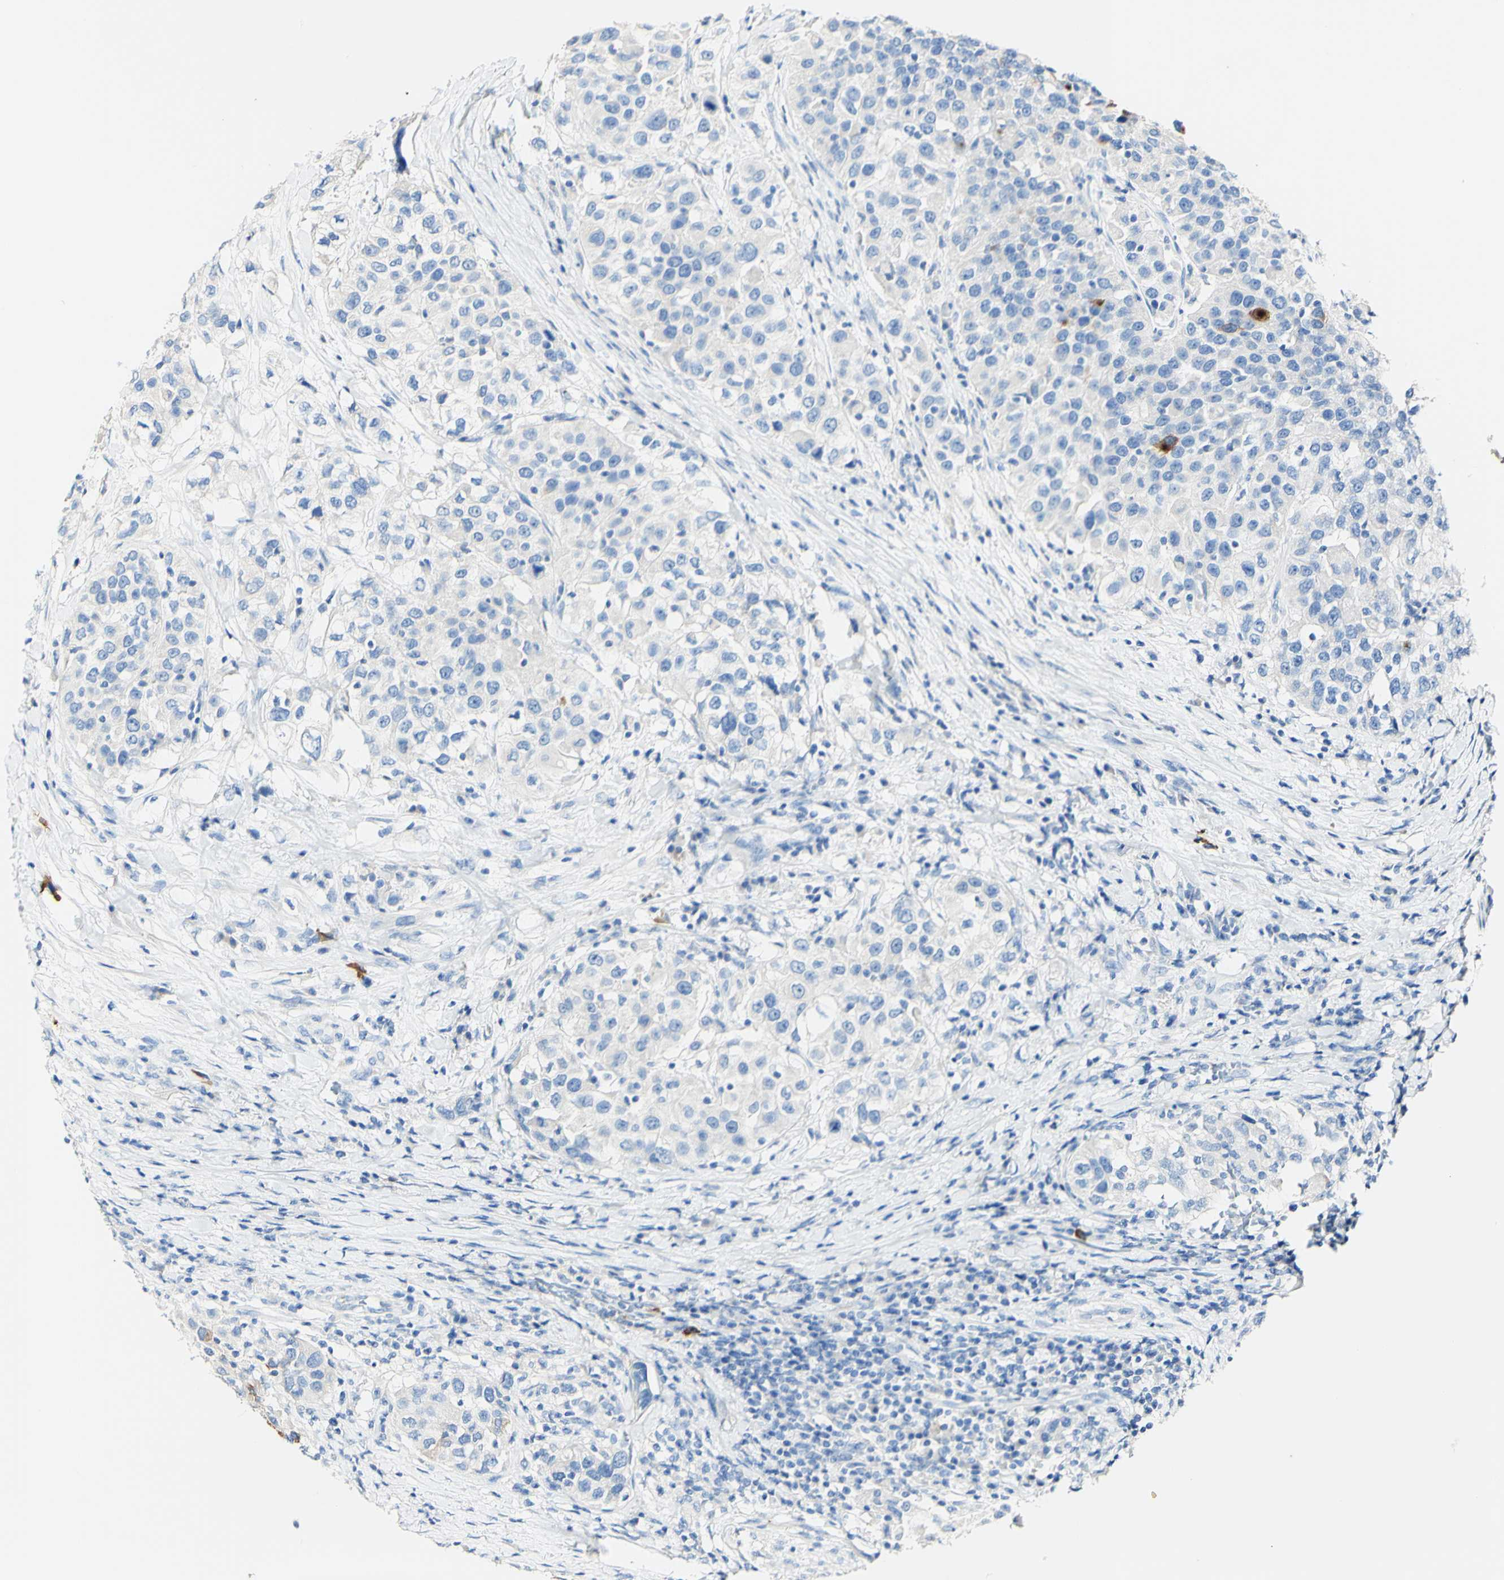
{"staining": {"intensity": "negative", "quantity": "none", "location": "none"}, "tissue": "urothelial cancer", "cell_type": "Tumor cells", "image_type": "cancer", "snomed": [{"axis": "morphology", "description": "Urothelial carcinoma, High grade"}, {"axis": "topography", "description": "Urinary bladder"}], "caption": "There is no significant staining in tumor cells of urothelial carcinoma (high-grade). (Stains: DAB IHC with hematoxylin counter stain, Microscopy: brightfield microscopy at high magnification).", "gene": "PIGR", "patient": {"sex": "female", "age": 80}}